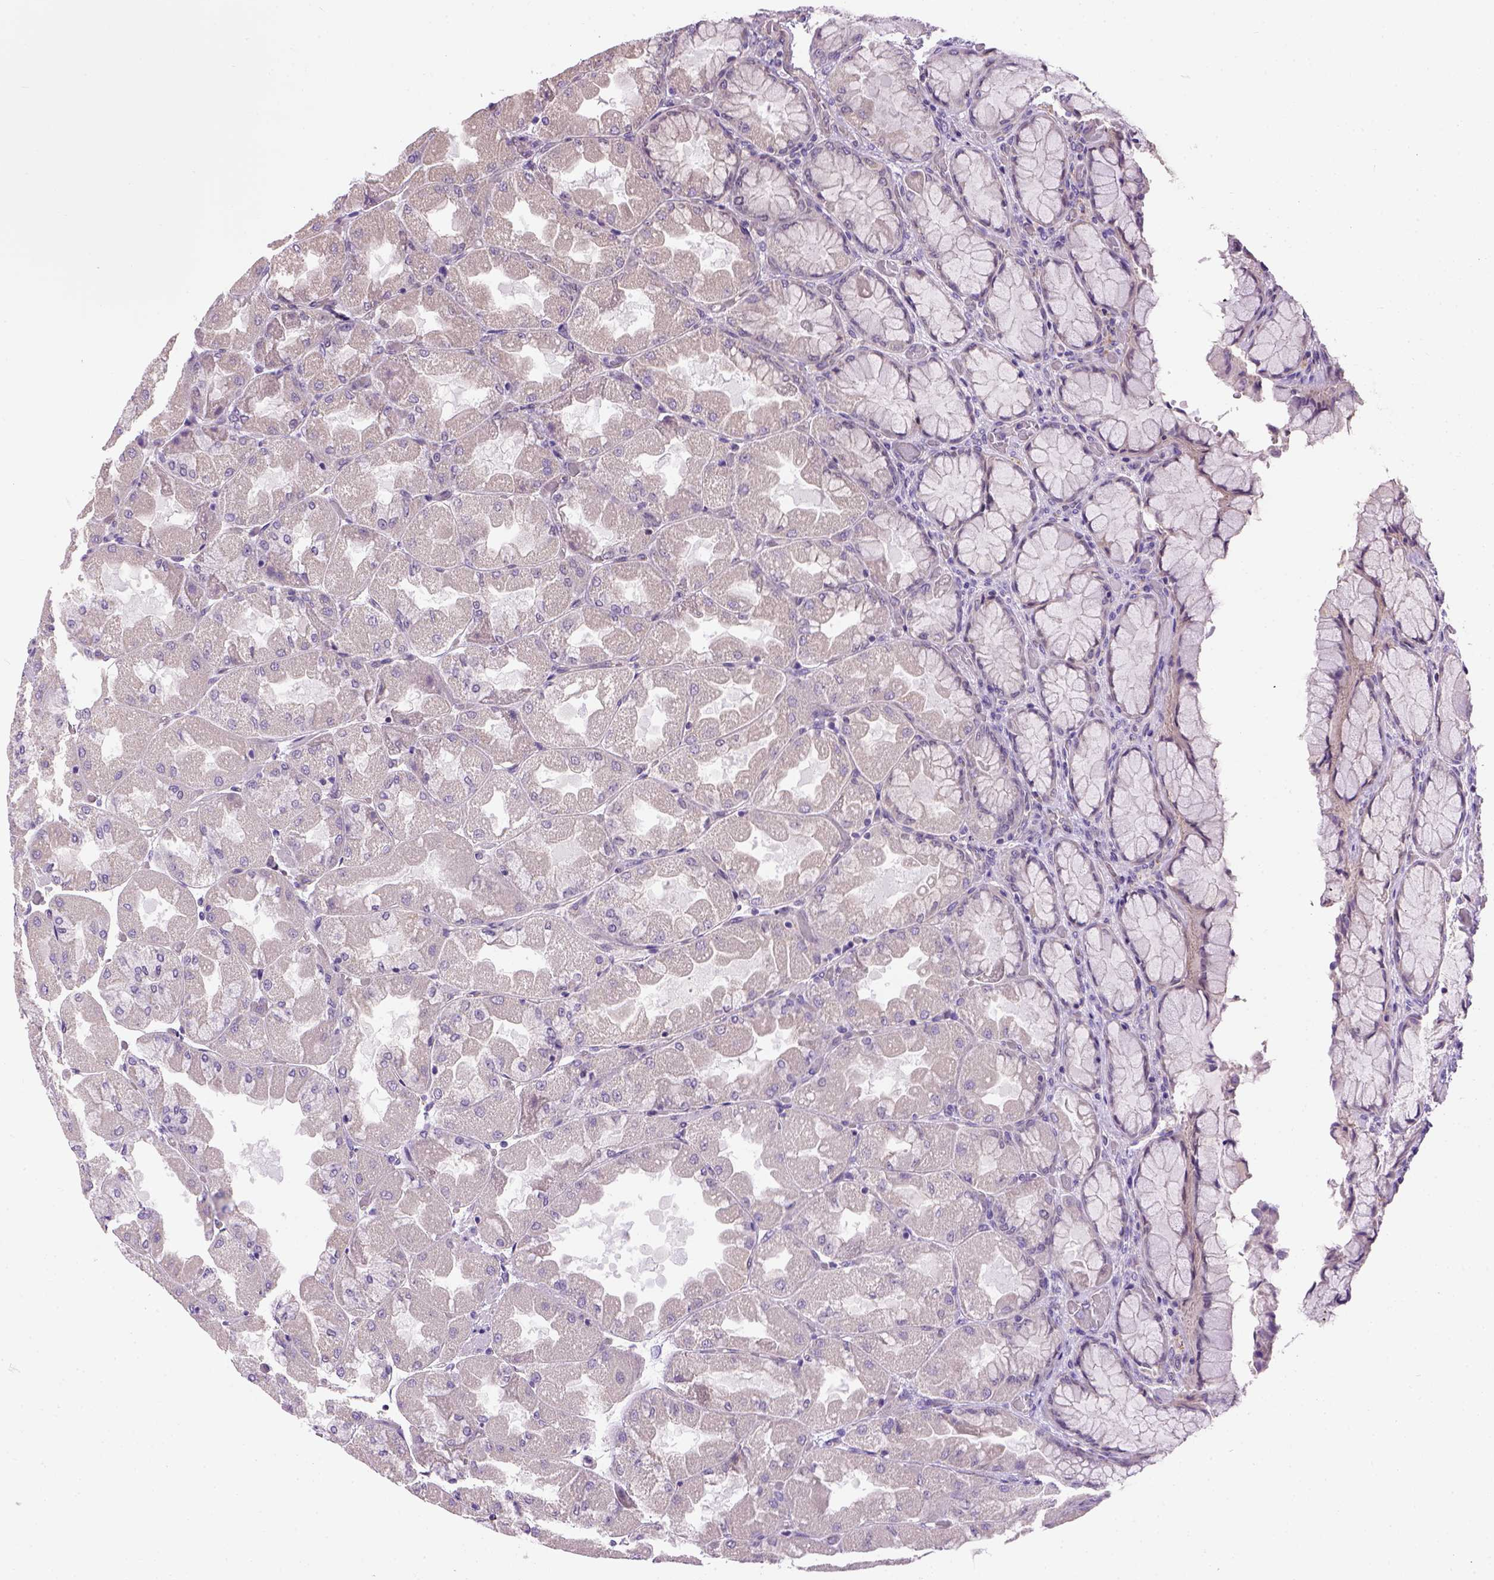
{"staining": {"intensity": "weak", "quantity": "25%-75%", "location": "cytoplasmic/membranous,nuclear"}, "tissue": "stomach", "cell_type": "Glandular cells", "image_type": "normal", "snomed": [{"axis": "morphology", "description": "Normal tissue, NOS"}, {"axis": "topography", "description": "Stomach"}], "caption": "Immunohistochemical staining of normal stomach demonstrates low levels of weak cytoplasmic/membranous,nuclear staining in about 25%-75% of glandular cells.", "gene": "KAZN", "patient": {"sex": "female", "age": 61}}